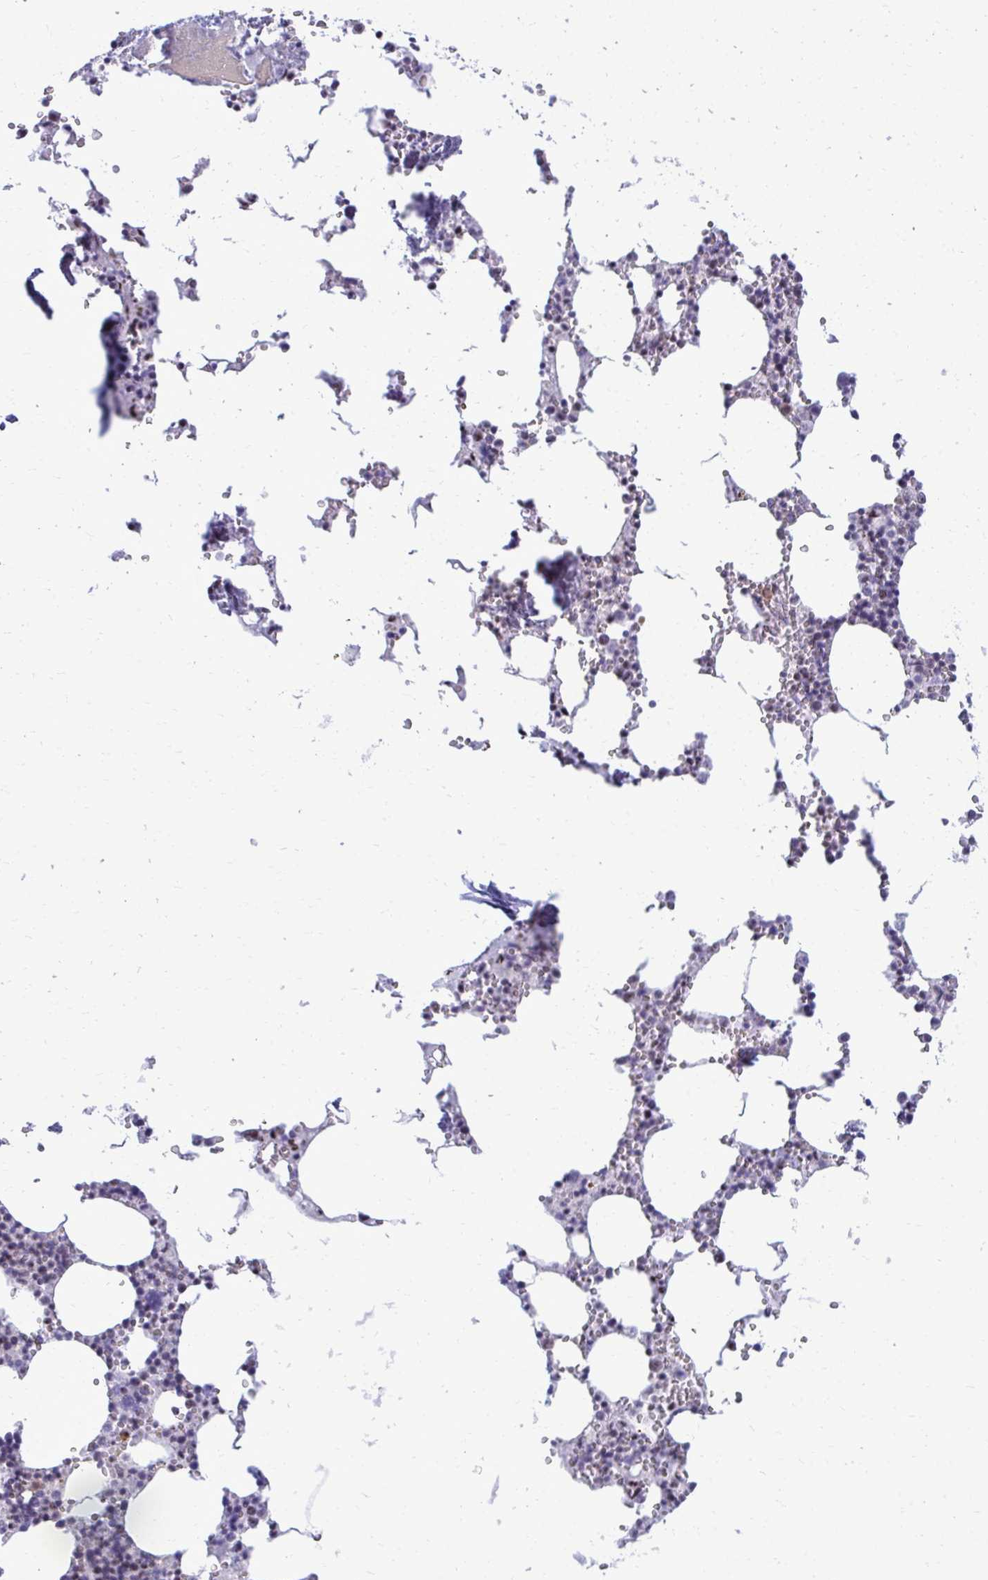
{"staining": {"intensity": "strong", "quantity": "25%-75%", "location": "nuclear"}, "tissue": "bone marrow", "cell_type": "Hematopoietic cells", "image_type": "normal", "snomed": [{"axis": "morphology", "description": "Normal tissue, NOS"}, {"axis": "topography", "description": "Bone marrow"}], "caption": "Strong nuclear expression is seen in approximately 25%-75% of hematopoietic cells in benign bone marrow.", "gene": "PELP1", "patient": {"sex": "male", "age": 54}}